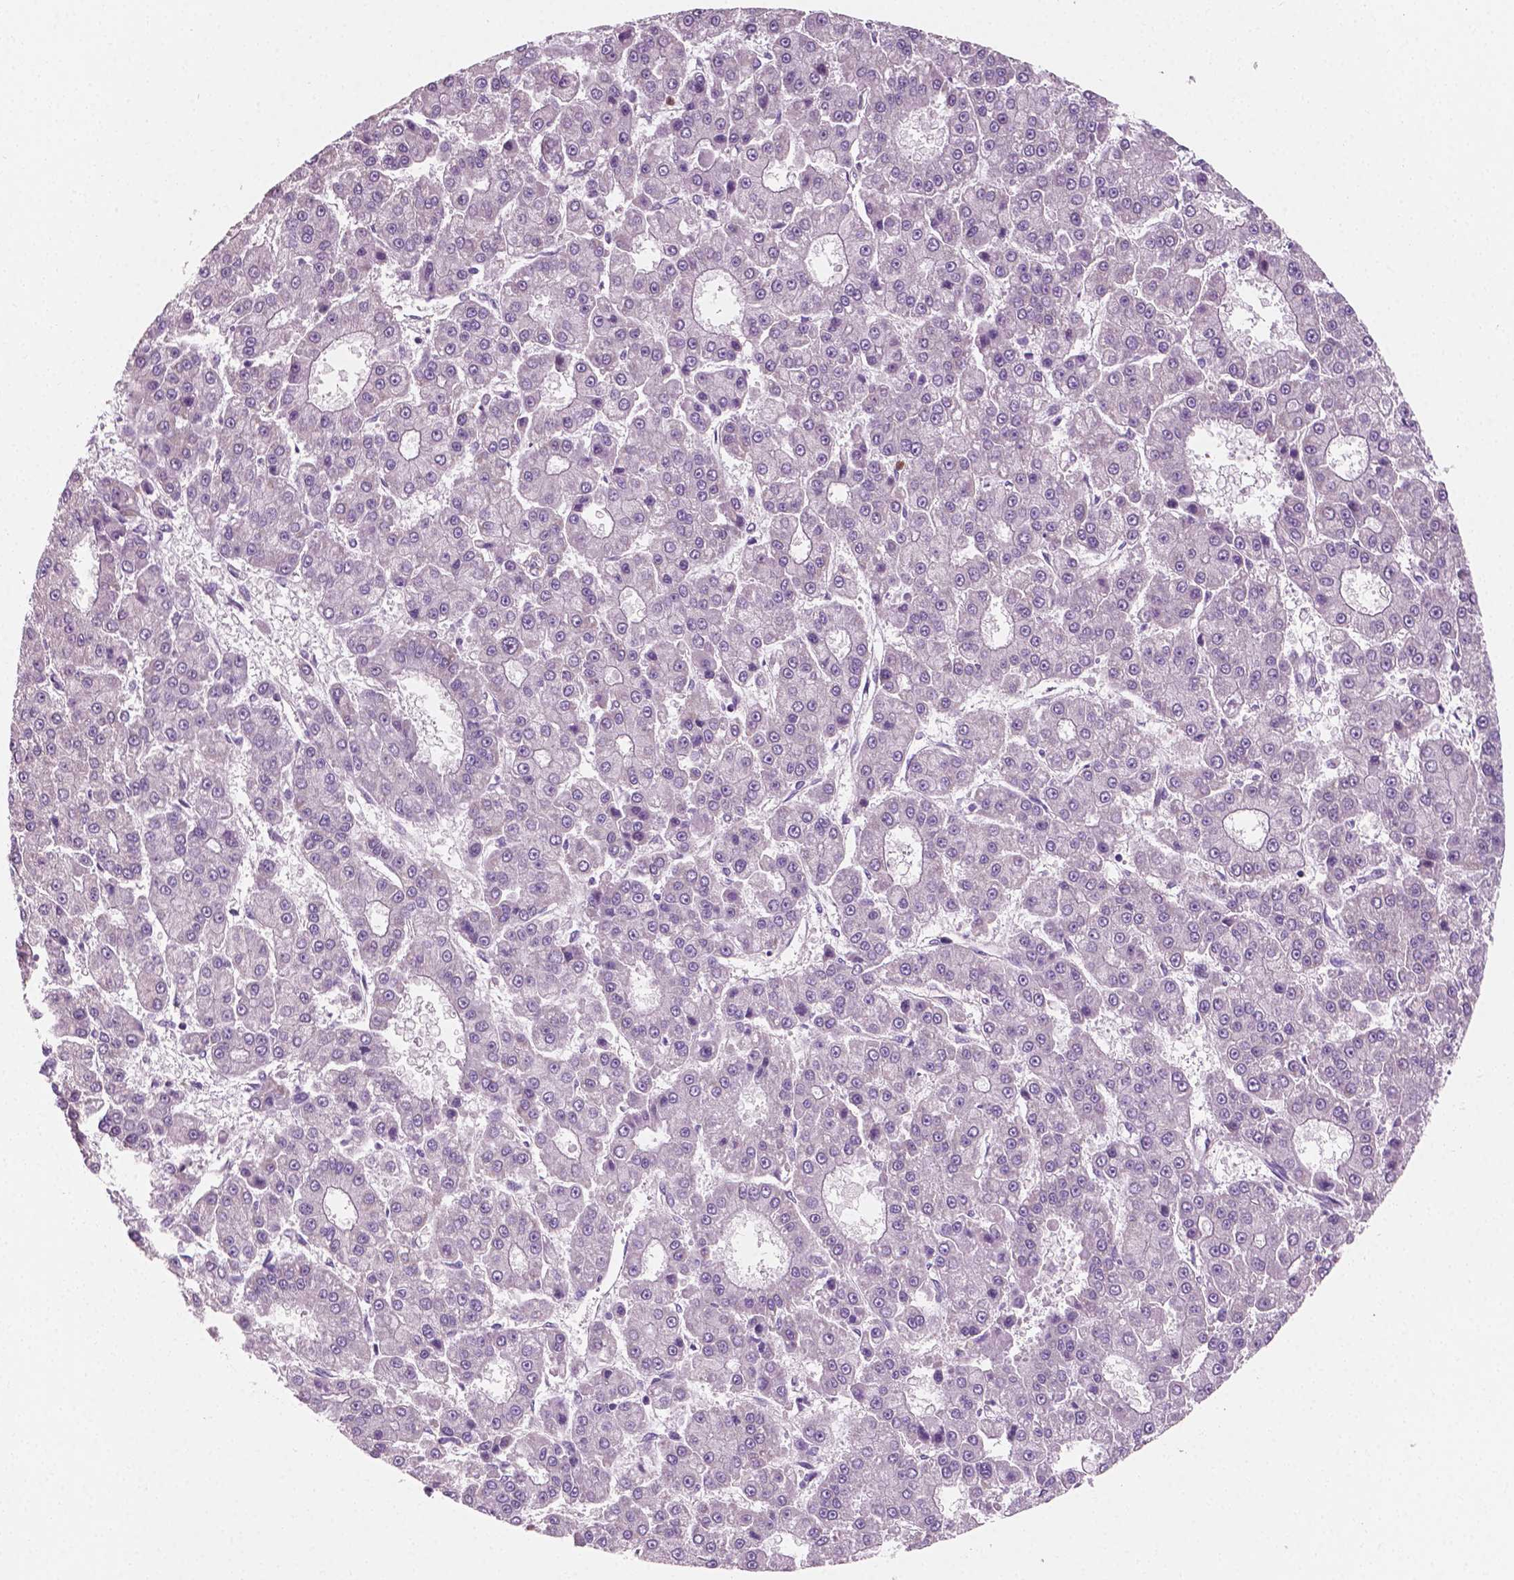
{"staining": {"intensity": "negative", "quantity": "none", "location": "none"}, "tissue": "liver cancer", "cell_type": "Tumor cells", "image_type": "cancer", "snomed": [{"axis": "morphology", "description": "Carcinoma, Hepatocellular, NOS"}, {"axis": "topography", "description": "Liver"}], "caption": "The photomicrograph demonstrates no staining of tumor cells in hepatocellular carcinoma (liver). Brightfield microscopy of immunohistochemistry stained with DAB (brown) and hematoxylin (blue), captured at high magnification.", "gene": "PTX3", "patient": {"sex": "male", "age": 70}}